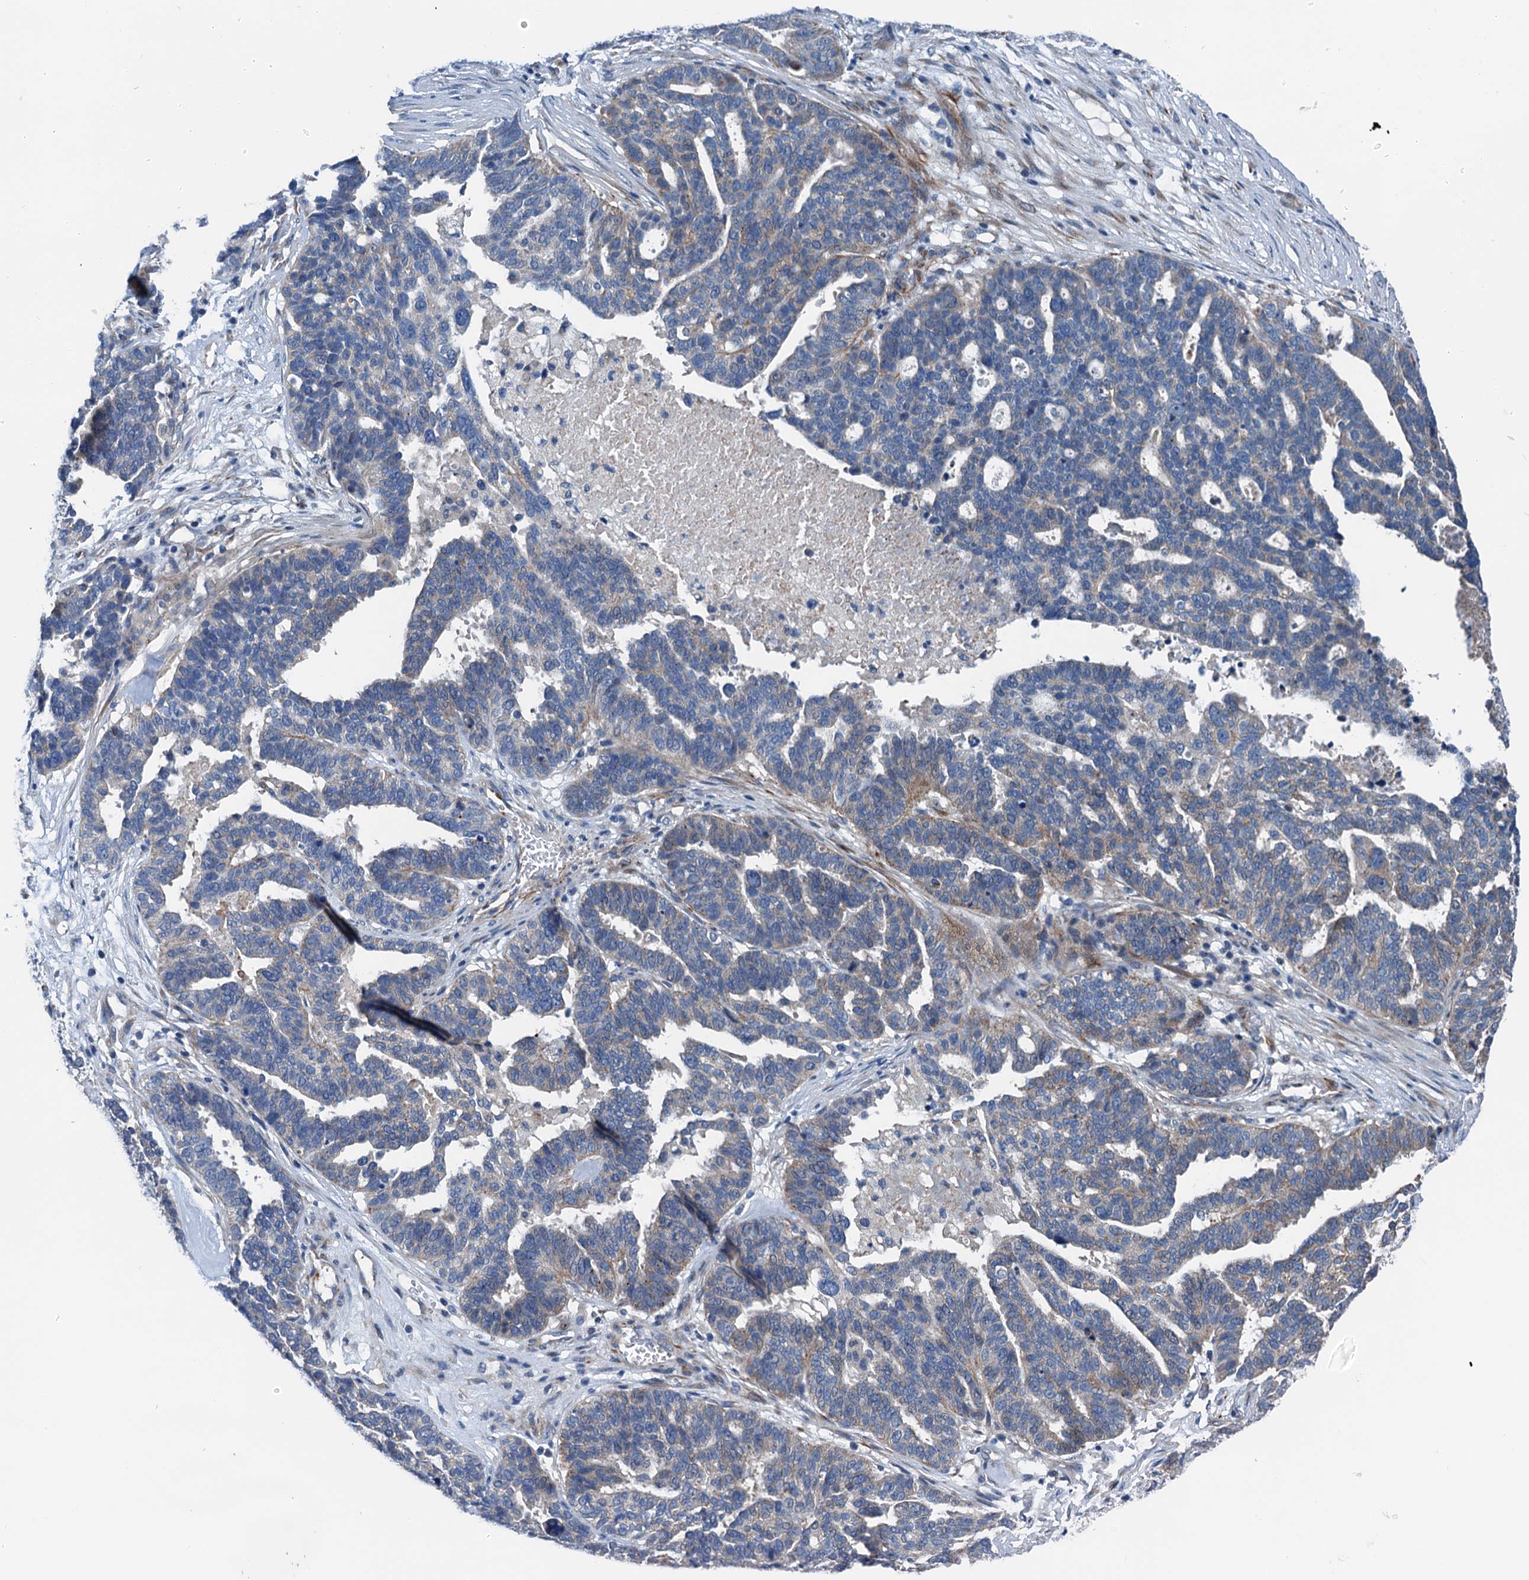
{"staining": {"intensity": "weak", "quantity": "25%-75%", "location": "cytoplasmic/membranous"}, "tissue": "ovarian cancer", "cell_type": "Tumor cells", "image_type": "cancer", "snomed": [{"axis": "morphology", "description": "Cystadenocarcinoma, serous, NOS"}, {"axis": "topography", "description": "Ovary"}], "caption": "Human ovarian cancer stained for a protein (brown) shows weak cytoplasmic/membranous positive staining in approximately 25%-75% of tumor cells.", "gene": "ELAC1", "patient": {"sex": "female", "age": 59}}